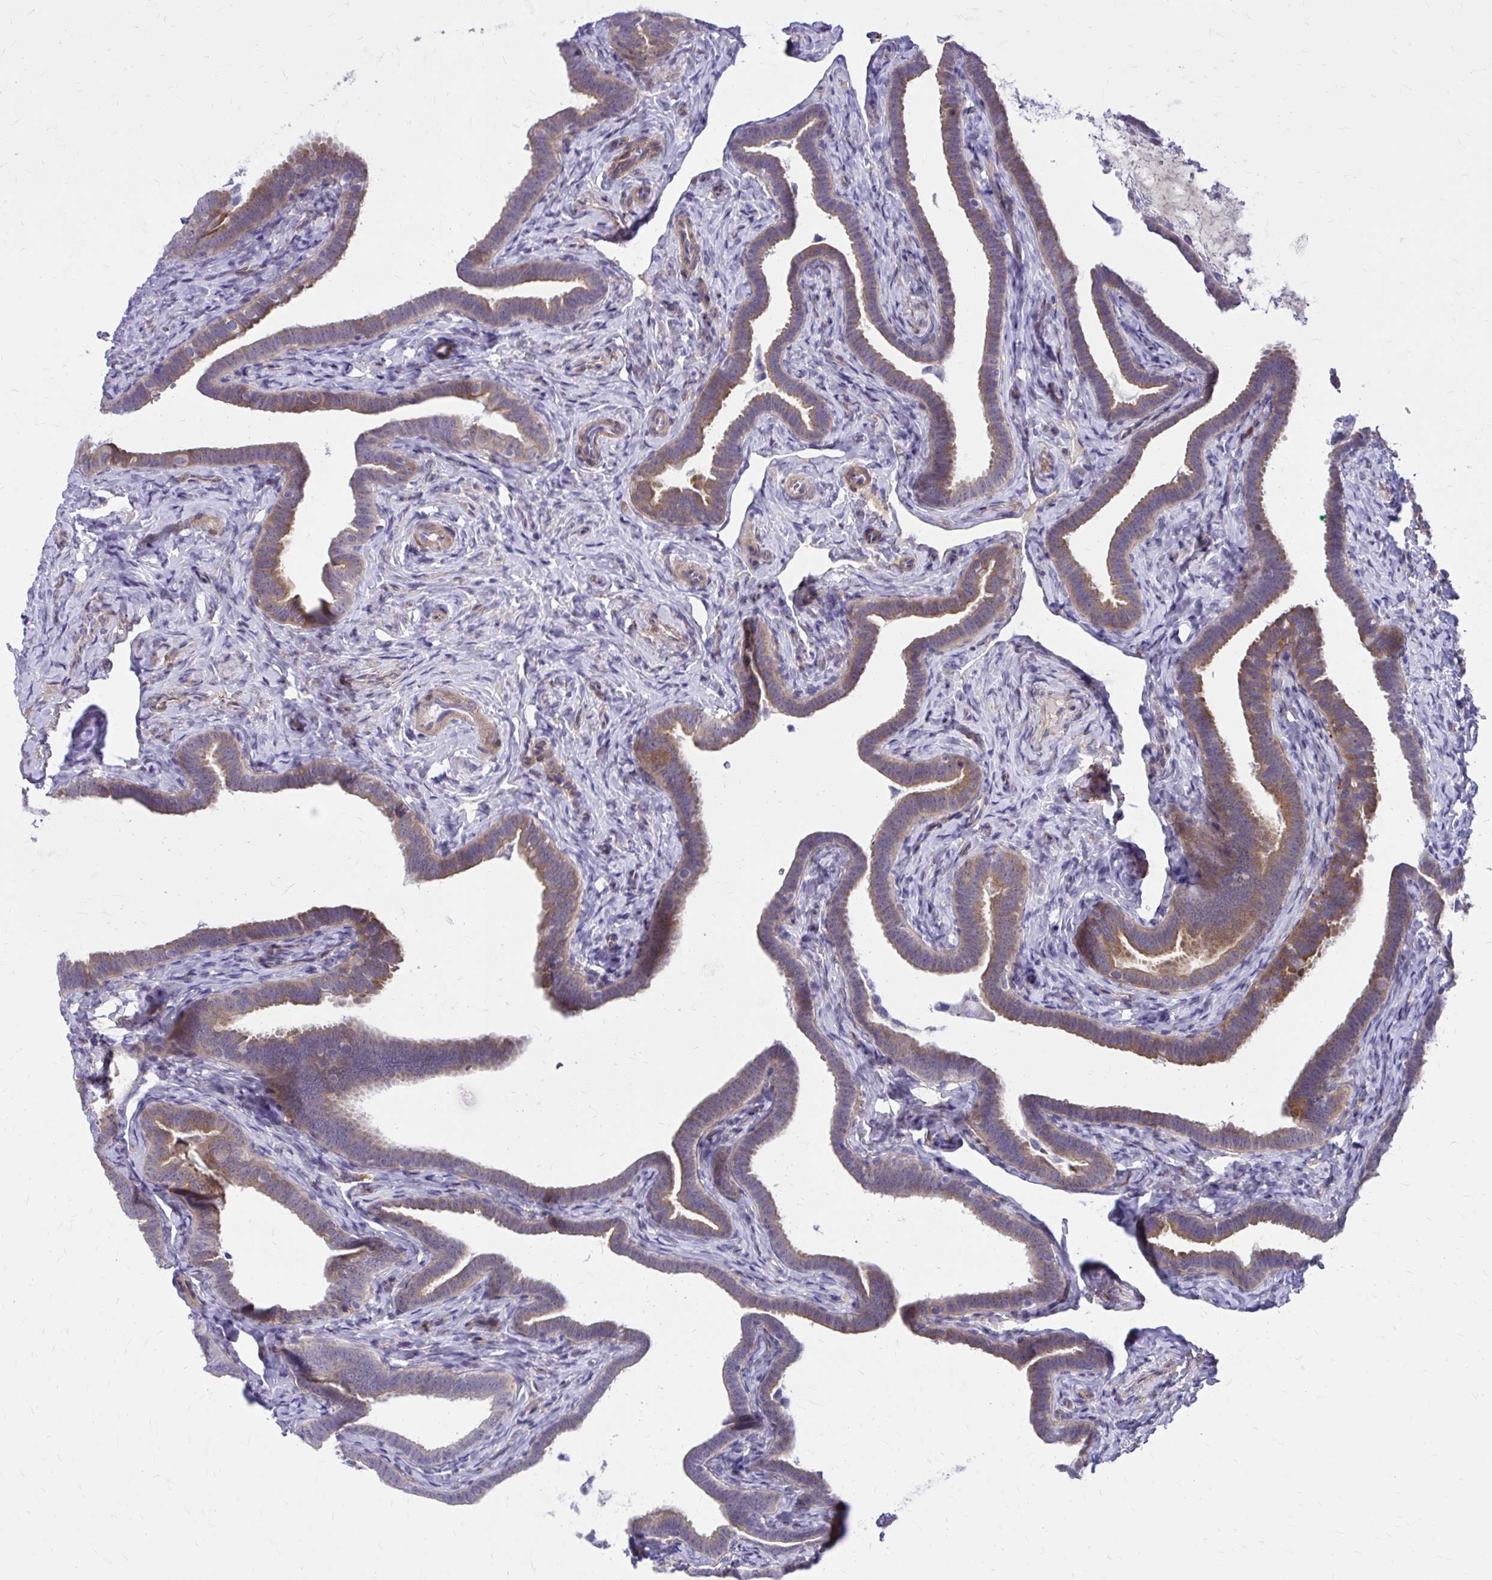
{"staining": {"intensity": "moderate", "quantity": "25%-75%", "location": "cytoplasmic/membranous"}, "tissue": "fallopian tube", "cell_type": "Glandular cells", "image_type": "normal", "snomed": [{"axis": "morphology", "description": "Normal tissue, NOS"}, {"axis": "topography", "description": "Fallopian tube"}], "caption": "Approximately 25%-75% of glandular cells in benign human fallopian tube display moderate cytoplasmic/membranous protein expression as visualized by brown immunohistochemical staining.", "gene": "ADAMTSL1", "patient": {"sex": "female", "age": 69}}